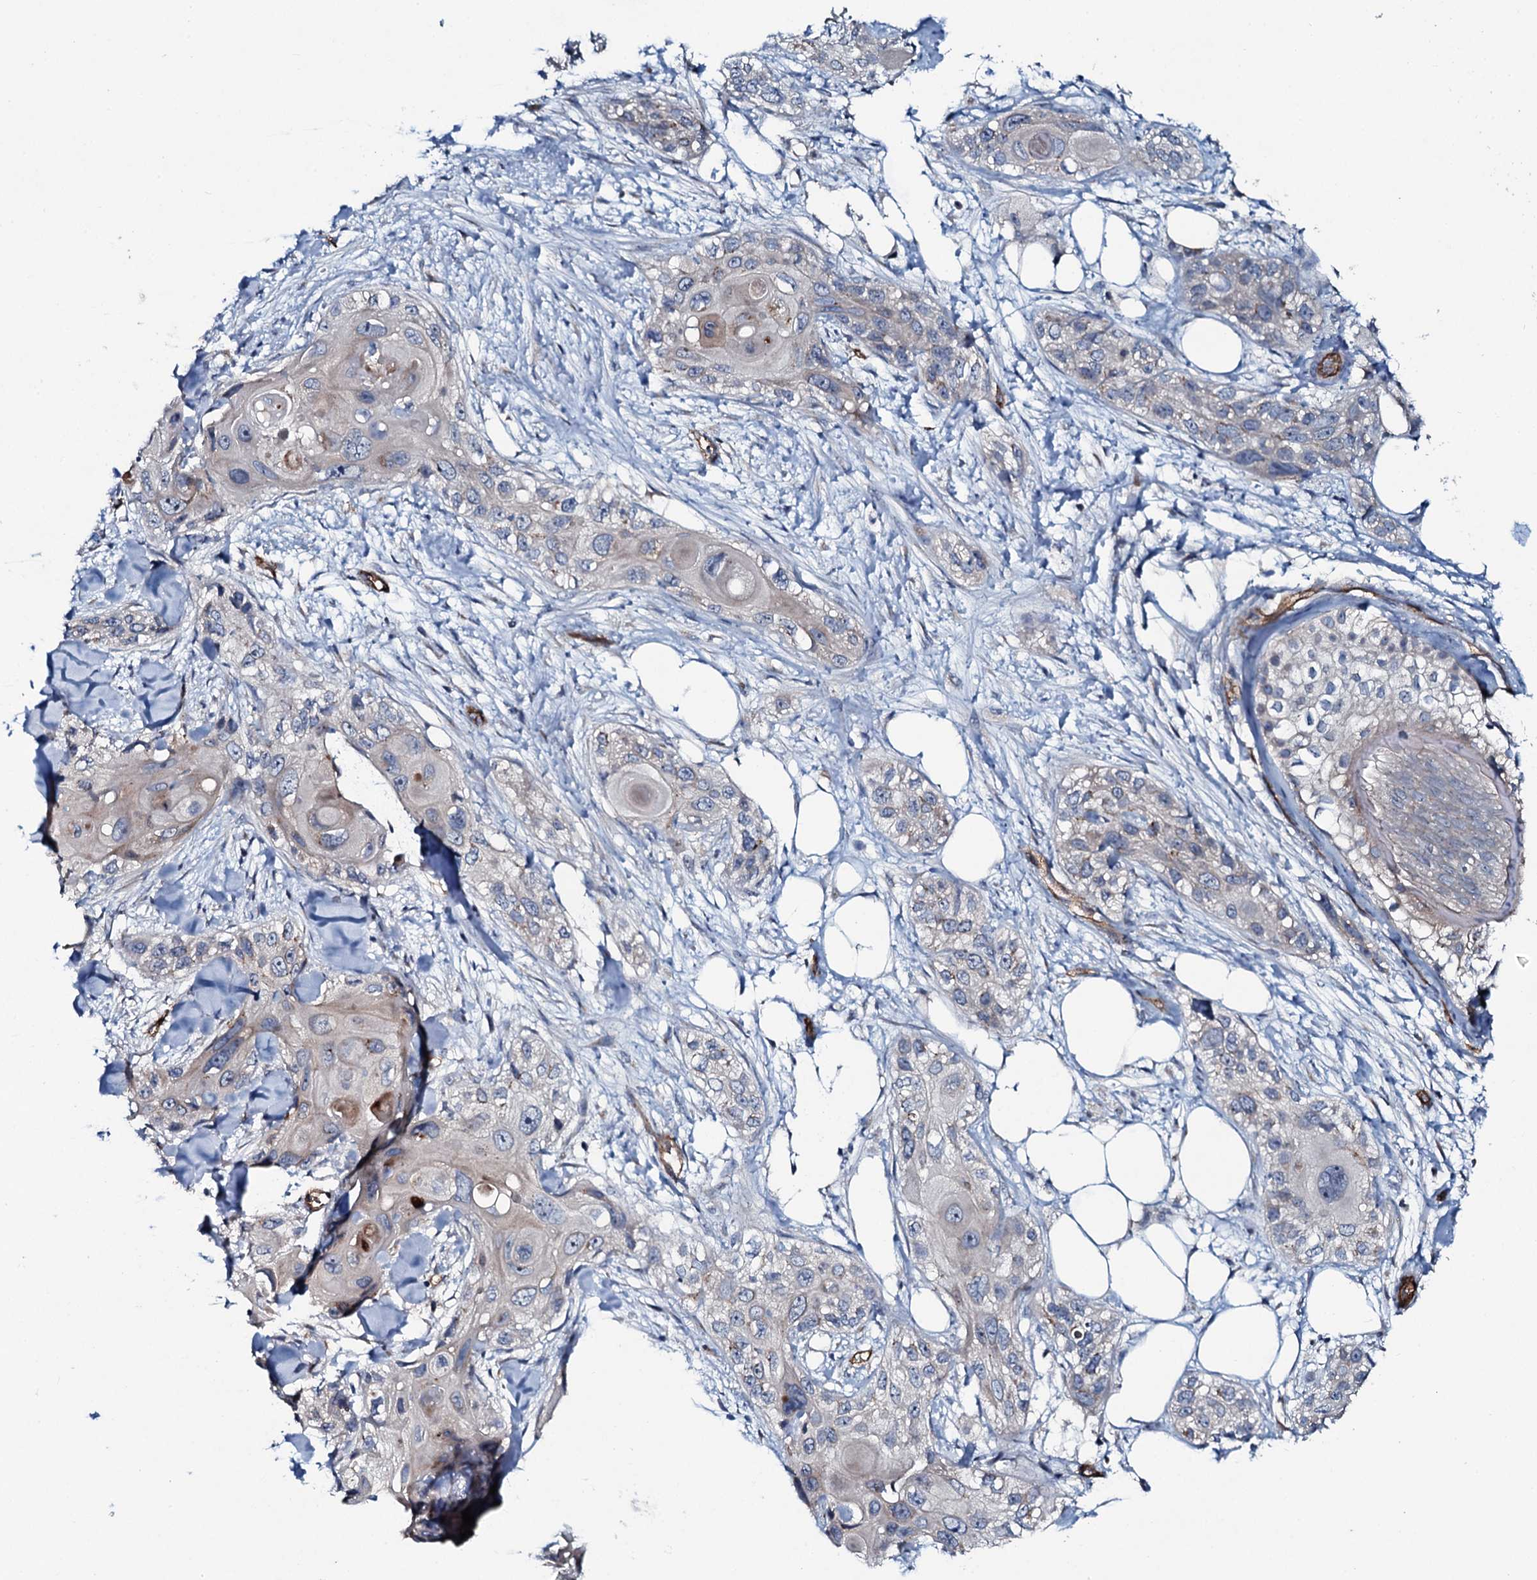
{"staining": {"intensity": "negative", "quantity": "none", "location": "none"}, "tissue": "skin cancer", "cell_type": "Tumor cells", "image_type": "cancer", "snomed": [{"axis": "morphology", "description": "Normal tissue, NOS"}, {"axis": "morphology", "description": "Squamous cell carcinoma, NOS"}, {"axis": "topography", "description": "Skin"}], "caption": "Immunohistochemistry of skin cancer reveals no positivity in tumor cells. (DAB (3,3'-diaminobenzidine) immunohistochemistry visualized using brightfield microscopy, high magnification).", "gene": "CLEC14A", "patient": {"sex": "male", "age": 72}}